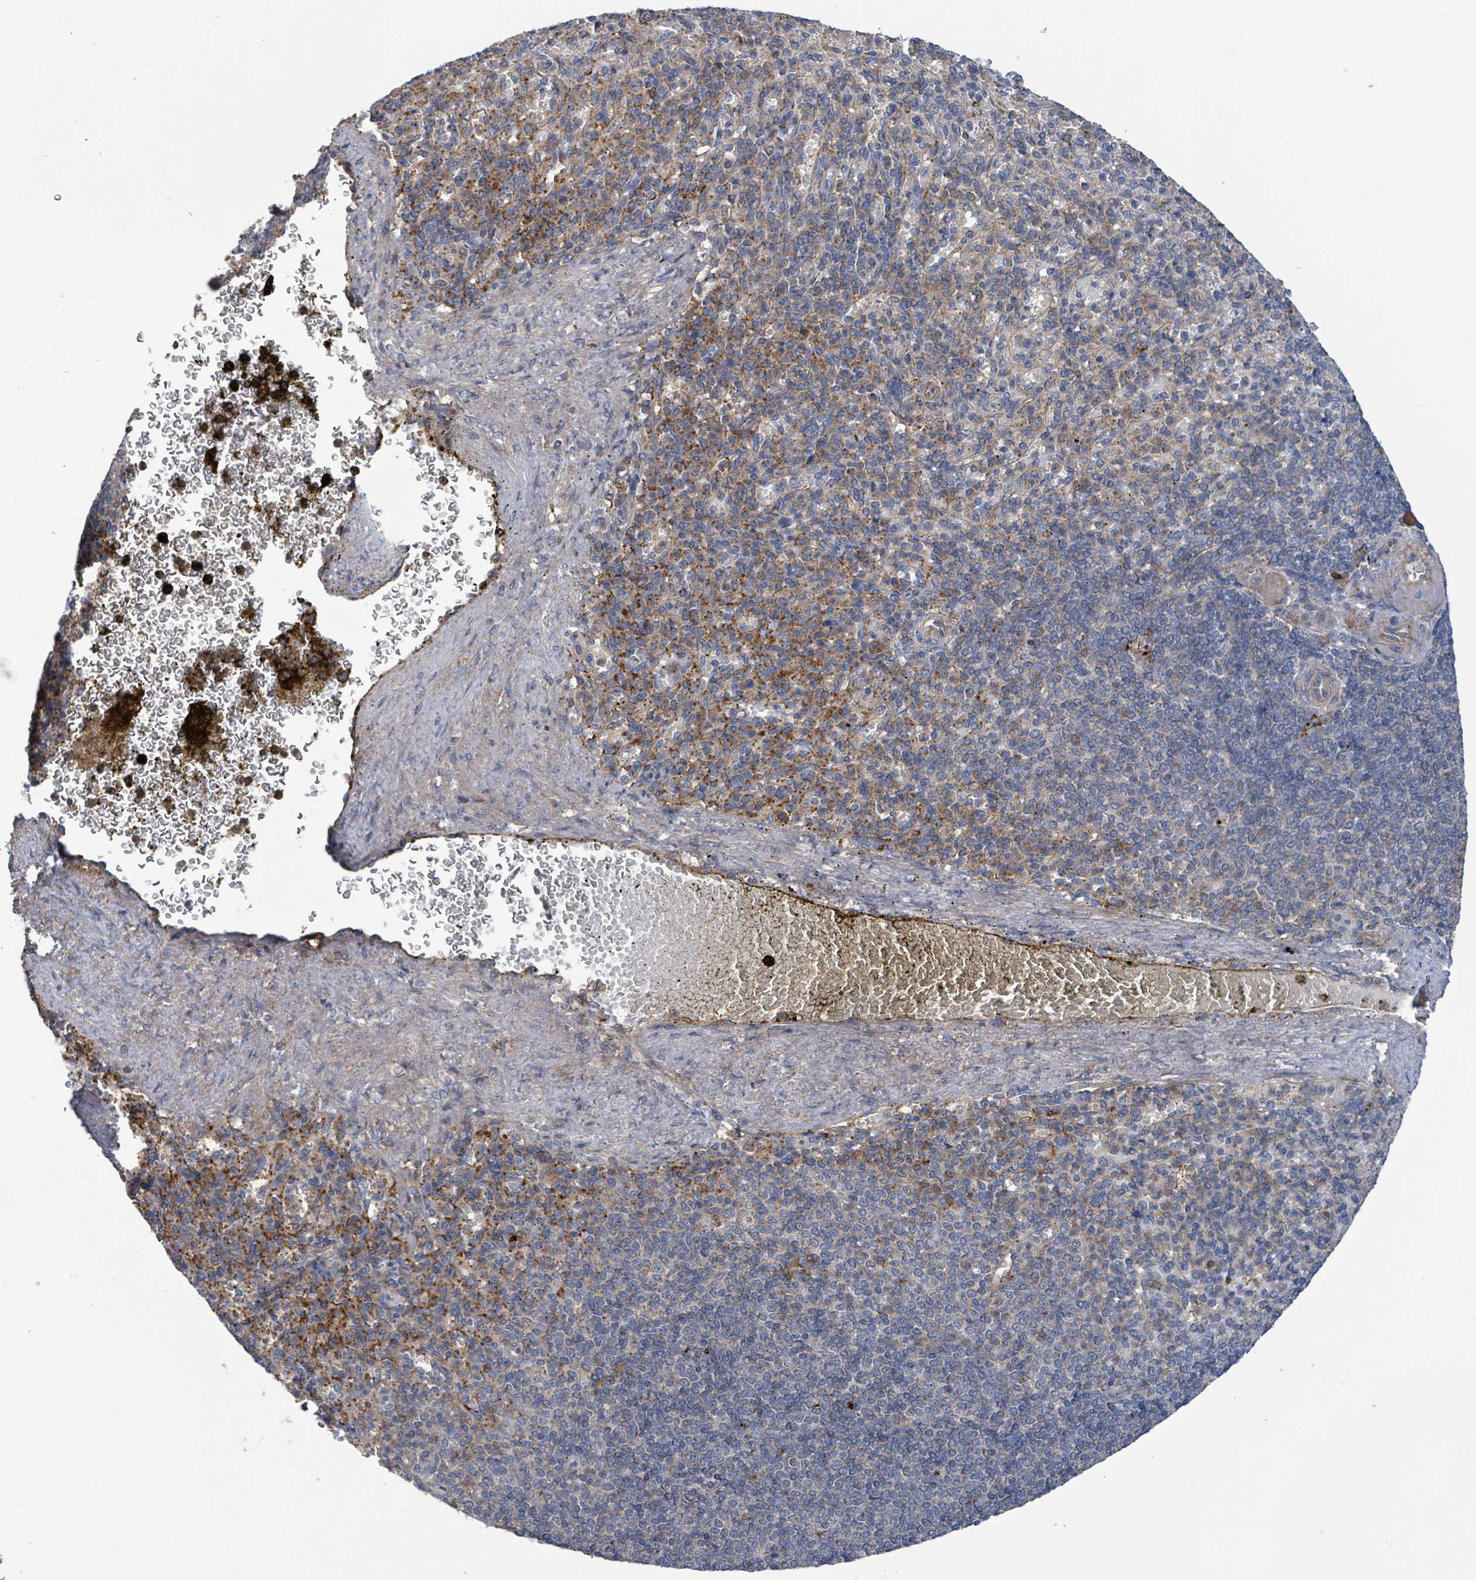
{"staining": {"intensity": "moderate", "quantity": "25%-75%", "location": "cytoplasmic/membranous"}, "tissue": "spleen", "cell_type": "Cells in red pulp", "image_type": "normal", "snomed": [{"axis": "morphology", "description": "Normal tissue, NOS"}, {"axis": "topography", "description": "Spleen"}], "caption": "Immunohistochemical staining of normal human spleen demonstrates medium levels of moderate cytoplasmic/membranous staining in about 25%-75% of cells in red pulp. Ihc stains the protein in brown and the nuclei are stained blue.", "gene": "PLAAT1", "patient": {"sex": "female", "age": 74}}